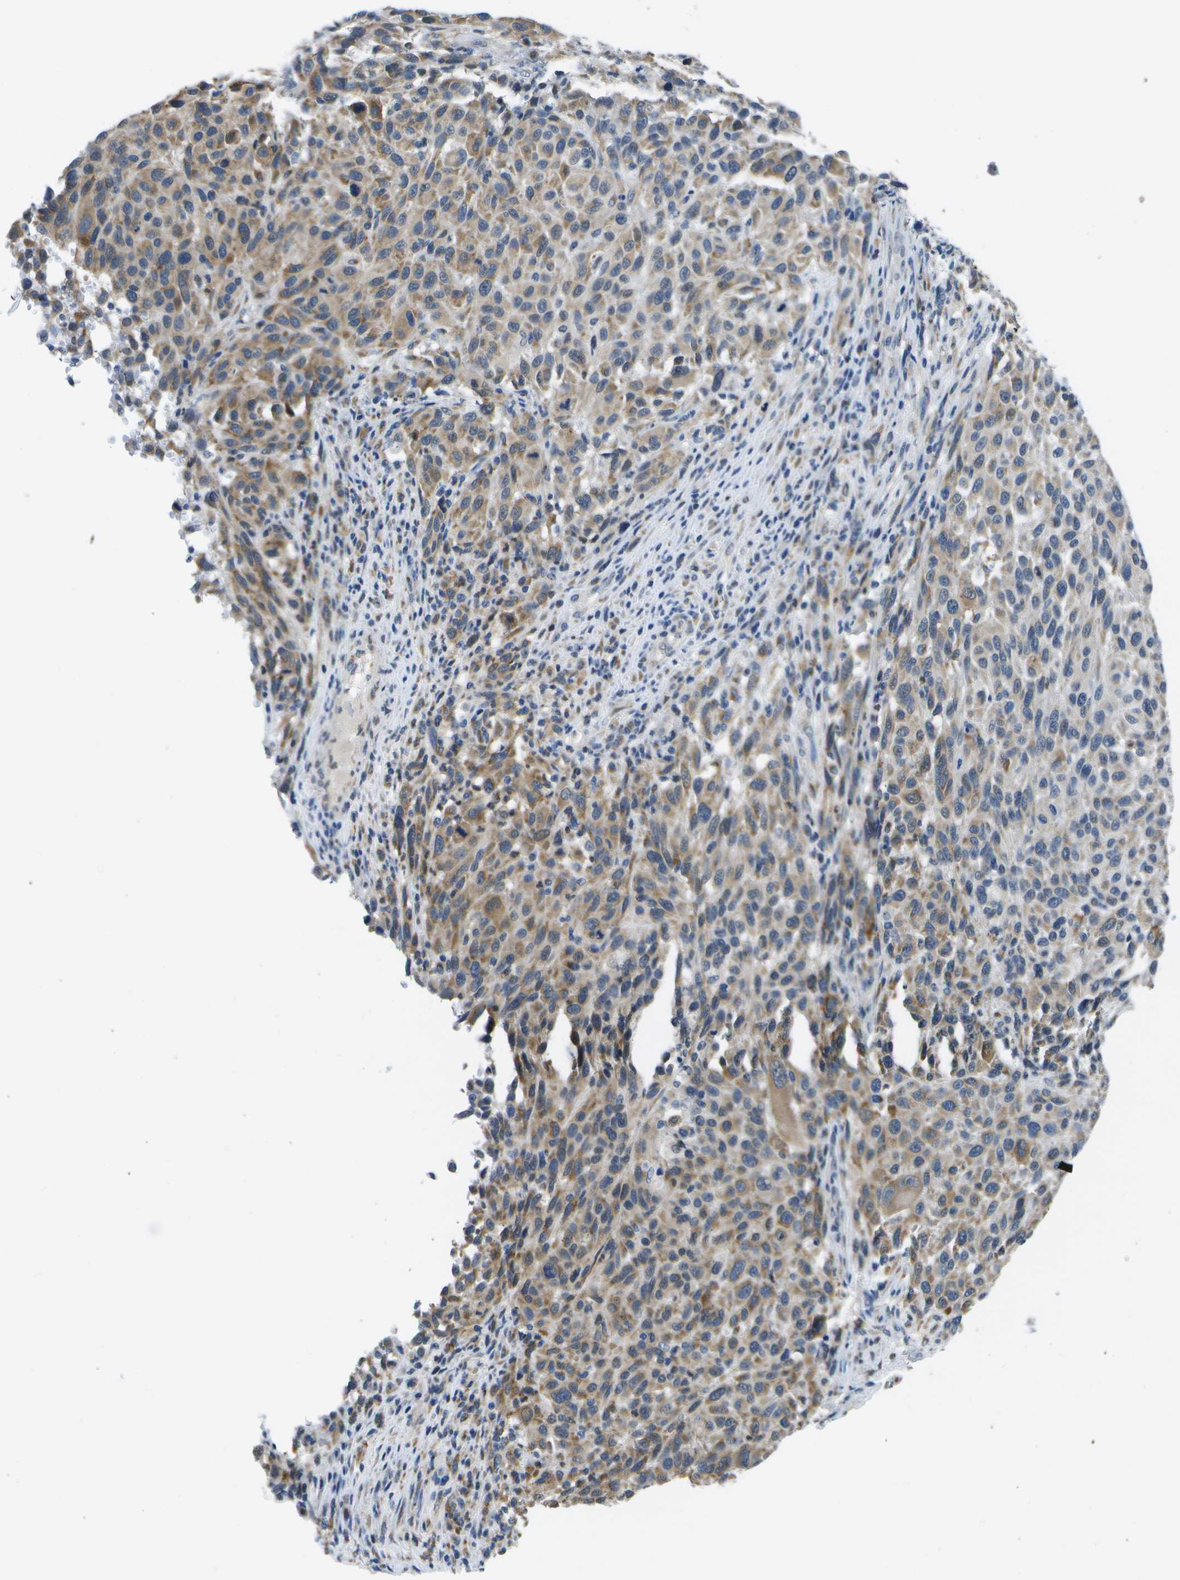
{"staining": {"intensity": "moderate", "quantity": "25%-75%", "location": "cytoplasmic/membranous"}, "tissue": "melanoma", "cell_type": "Tumor cells", "image_type": "cancer", "snomed": [{"axis": "morphology", "description": "Malignant melanoma, Metastatic site"}, {"axis": "topography", "description": "Lymph node"}], "caption": "Malignant melanoma (metastatic site) stained for a protein demonstrates moderate cytoplasmic/membranous positivity in tumor cells.", "gene": "DSE", "patient": {"sex": "male", "age": 61}}